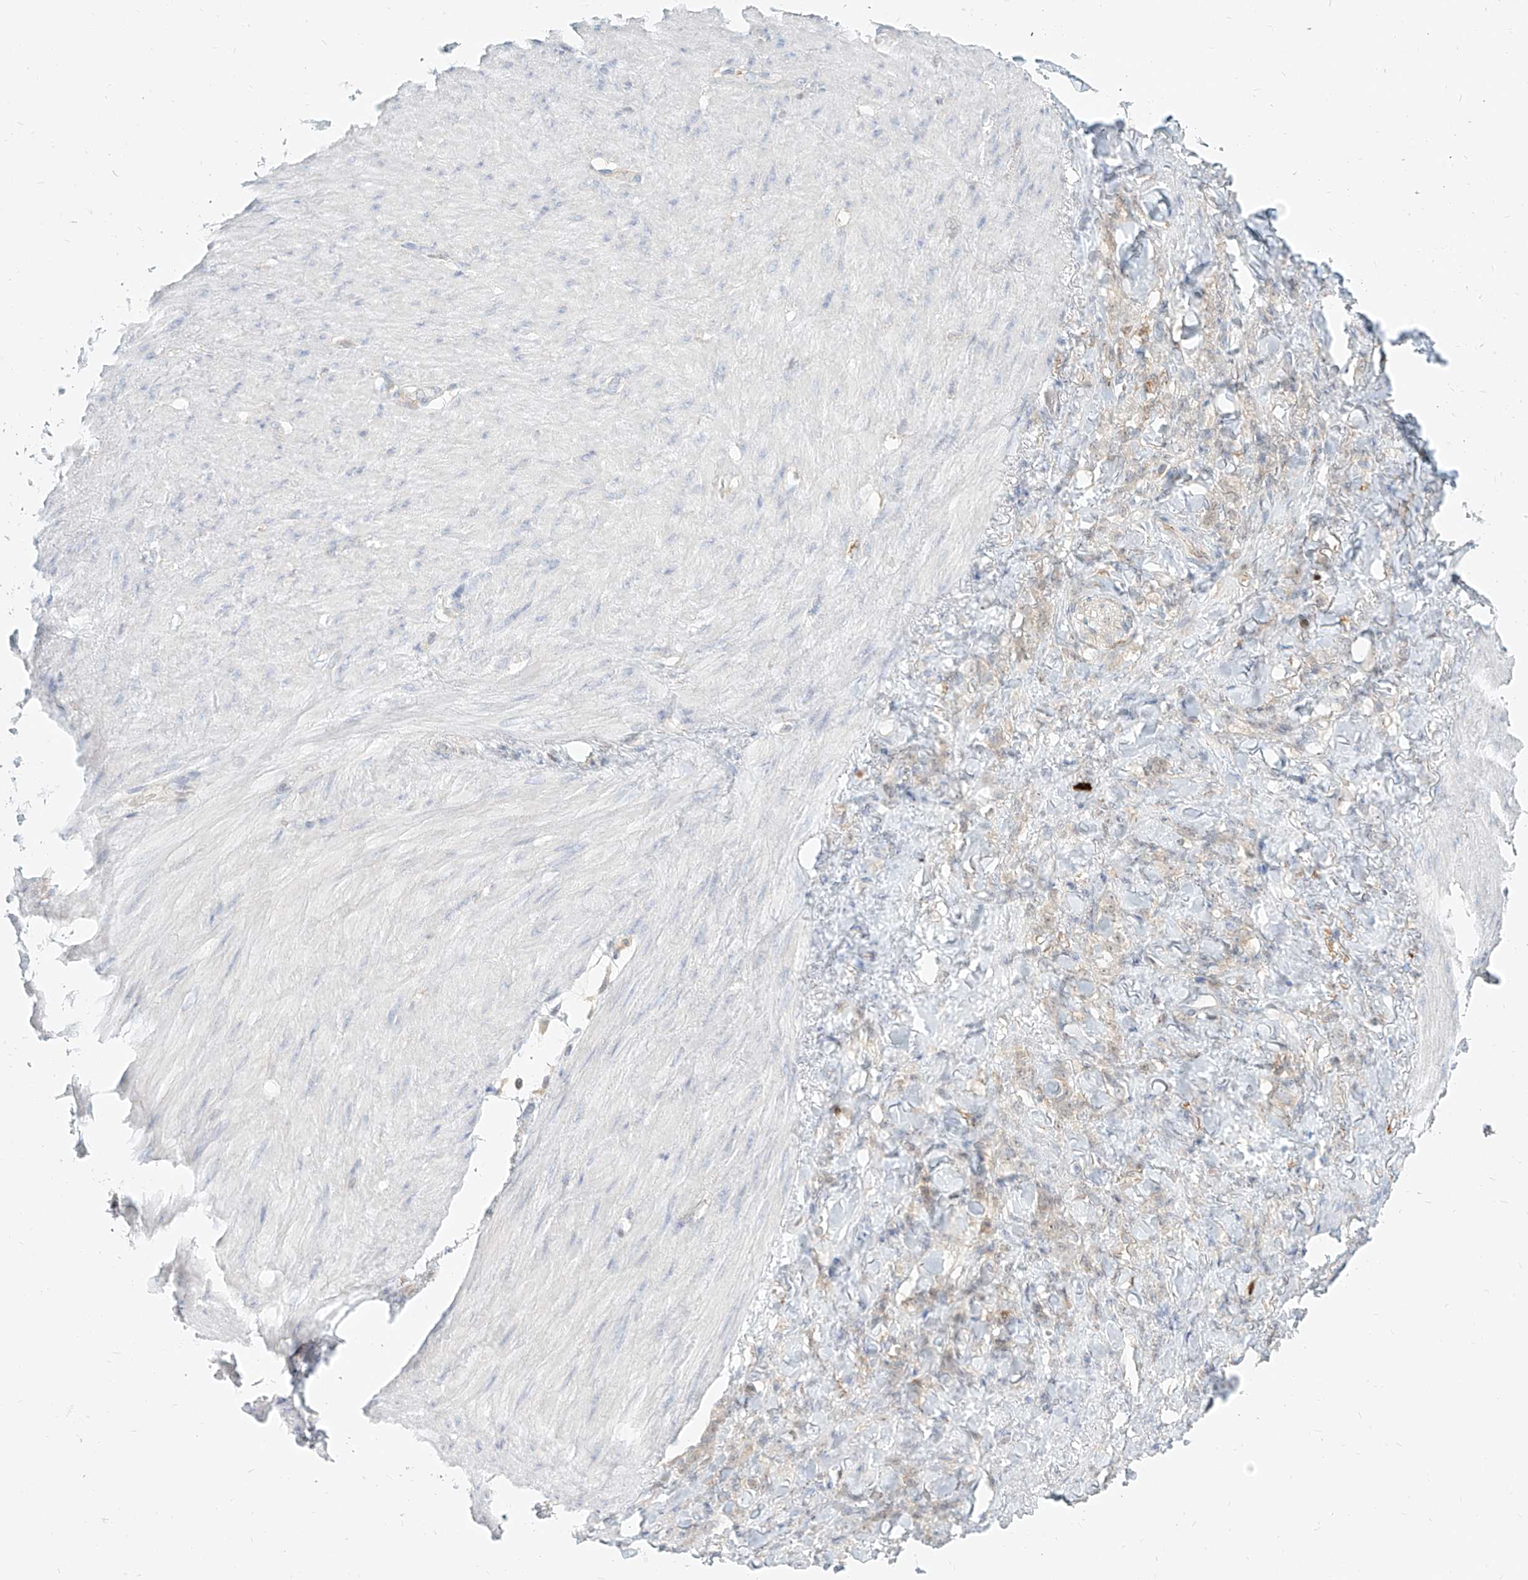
{"staining": {"intensity": "negative", "quantity": "none", "location": "none"}, "tissue": "stomach cancer", "cell_type": "Tumor cells", "image_type": "cancer", "snomed": [{"axis": "morphology", "description": "Normal tissue, NOS"}, {"axis": "morphology", "description": "Adenocarcinoma, NOS"}, {"axis": "topography", "description": "Stomach"}], "caption": "High power microscopy histopathology image of an immunohistochemistry micrograph of stomach cancer, revealing no significant positivity in tumor cells.", "gene": "PGD", "patient": {"sex": "male", "age": 82}}